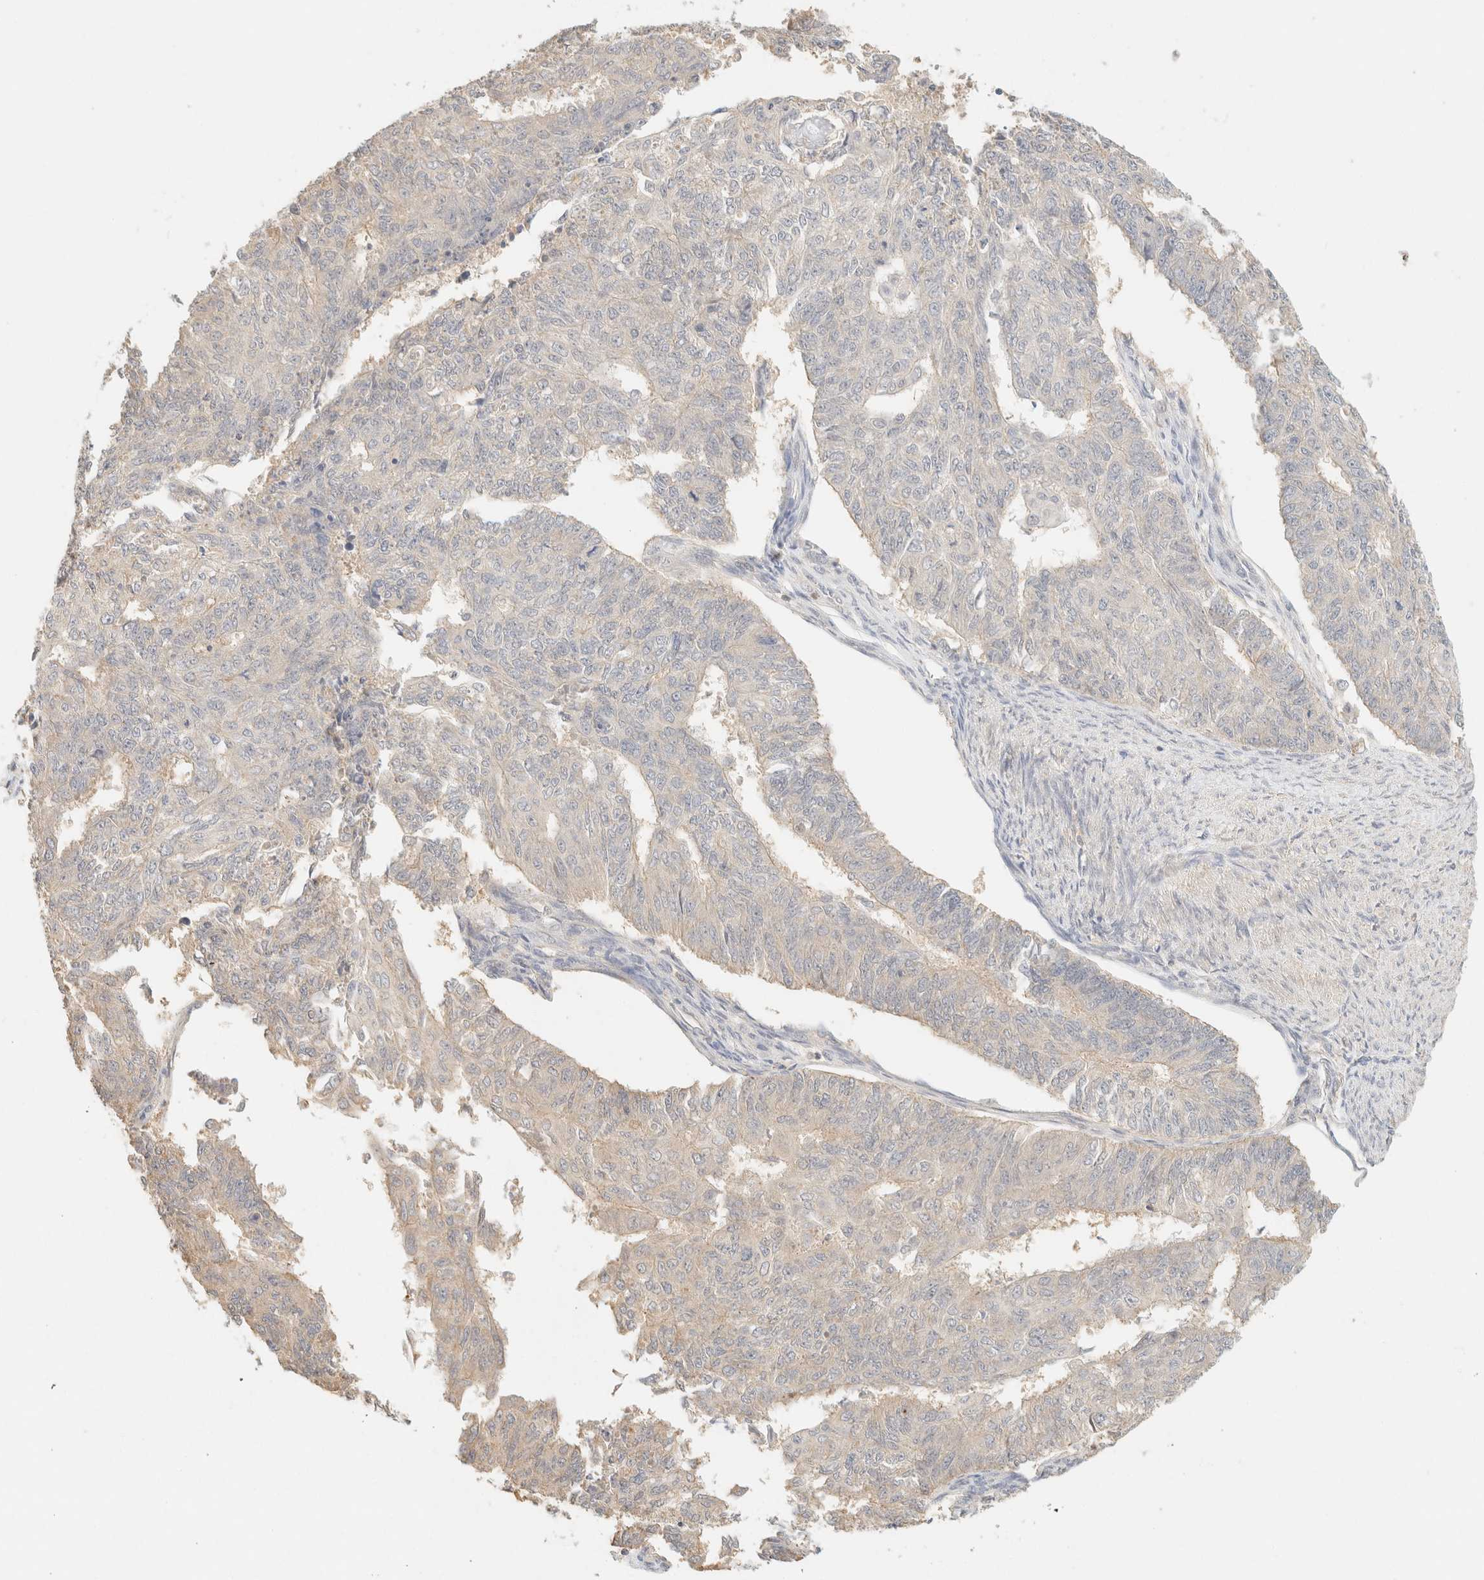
{"staining": {"intensity": "negative", "quantity": "none", "location": "none"}, "tissue": "endometrial cancer", "cell_type": "Tumor cells", "image_type": "cancer", "snomed": [{"axis": "morphology", "description": "Adenocarcinoma, NOS"}, {"axis": "topography", "description": "Endometrium"}], "caption": "Immunohistochemistry micrograph of human endometrial adenocarcinoma stained for a protein (brown), which demonstrates no staining in tumor cells.", "gene": "TIMD4", "patient": {"sex": "female", "age": 32}}